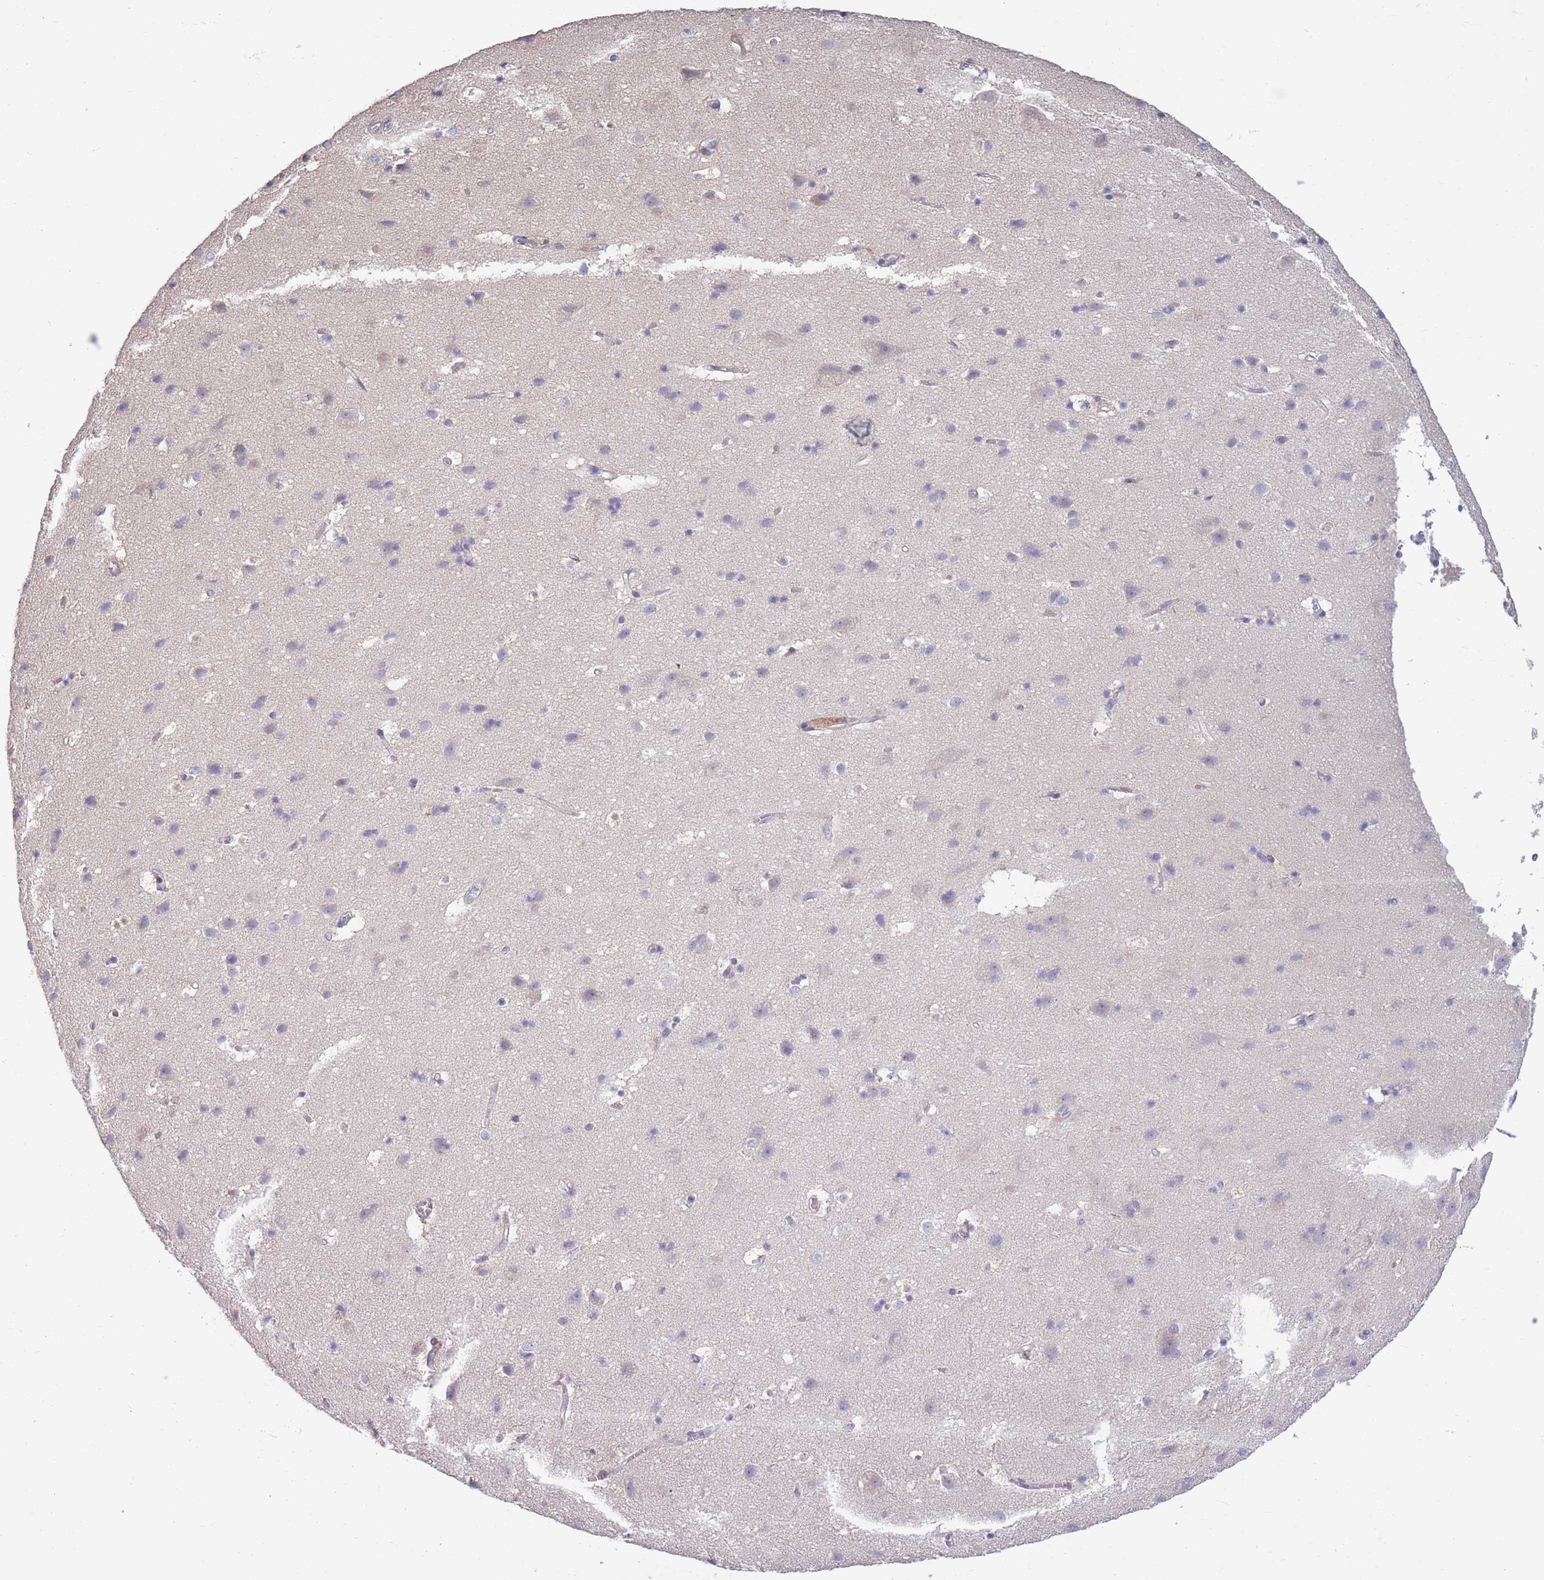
{"staining": {"intensity": "negative", "quantity": "none", "location": "none"}, "tissue": "cerebral cortex", "cell_type": "Endothelial cells", "image_type": "normal", "snomed": [{"axis": "morphology", "description": "Normal tissue, NOS"}, {"axis": "topography", "description": "Cerebral cortex"}], "caption": "The photomicrograph shows no staining of endothelial cells in unremarkable cerebral cortex.", "gene": "CCNQ", "patient": {"sex": "male", "age": 54}}